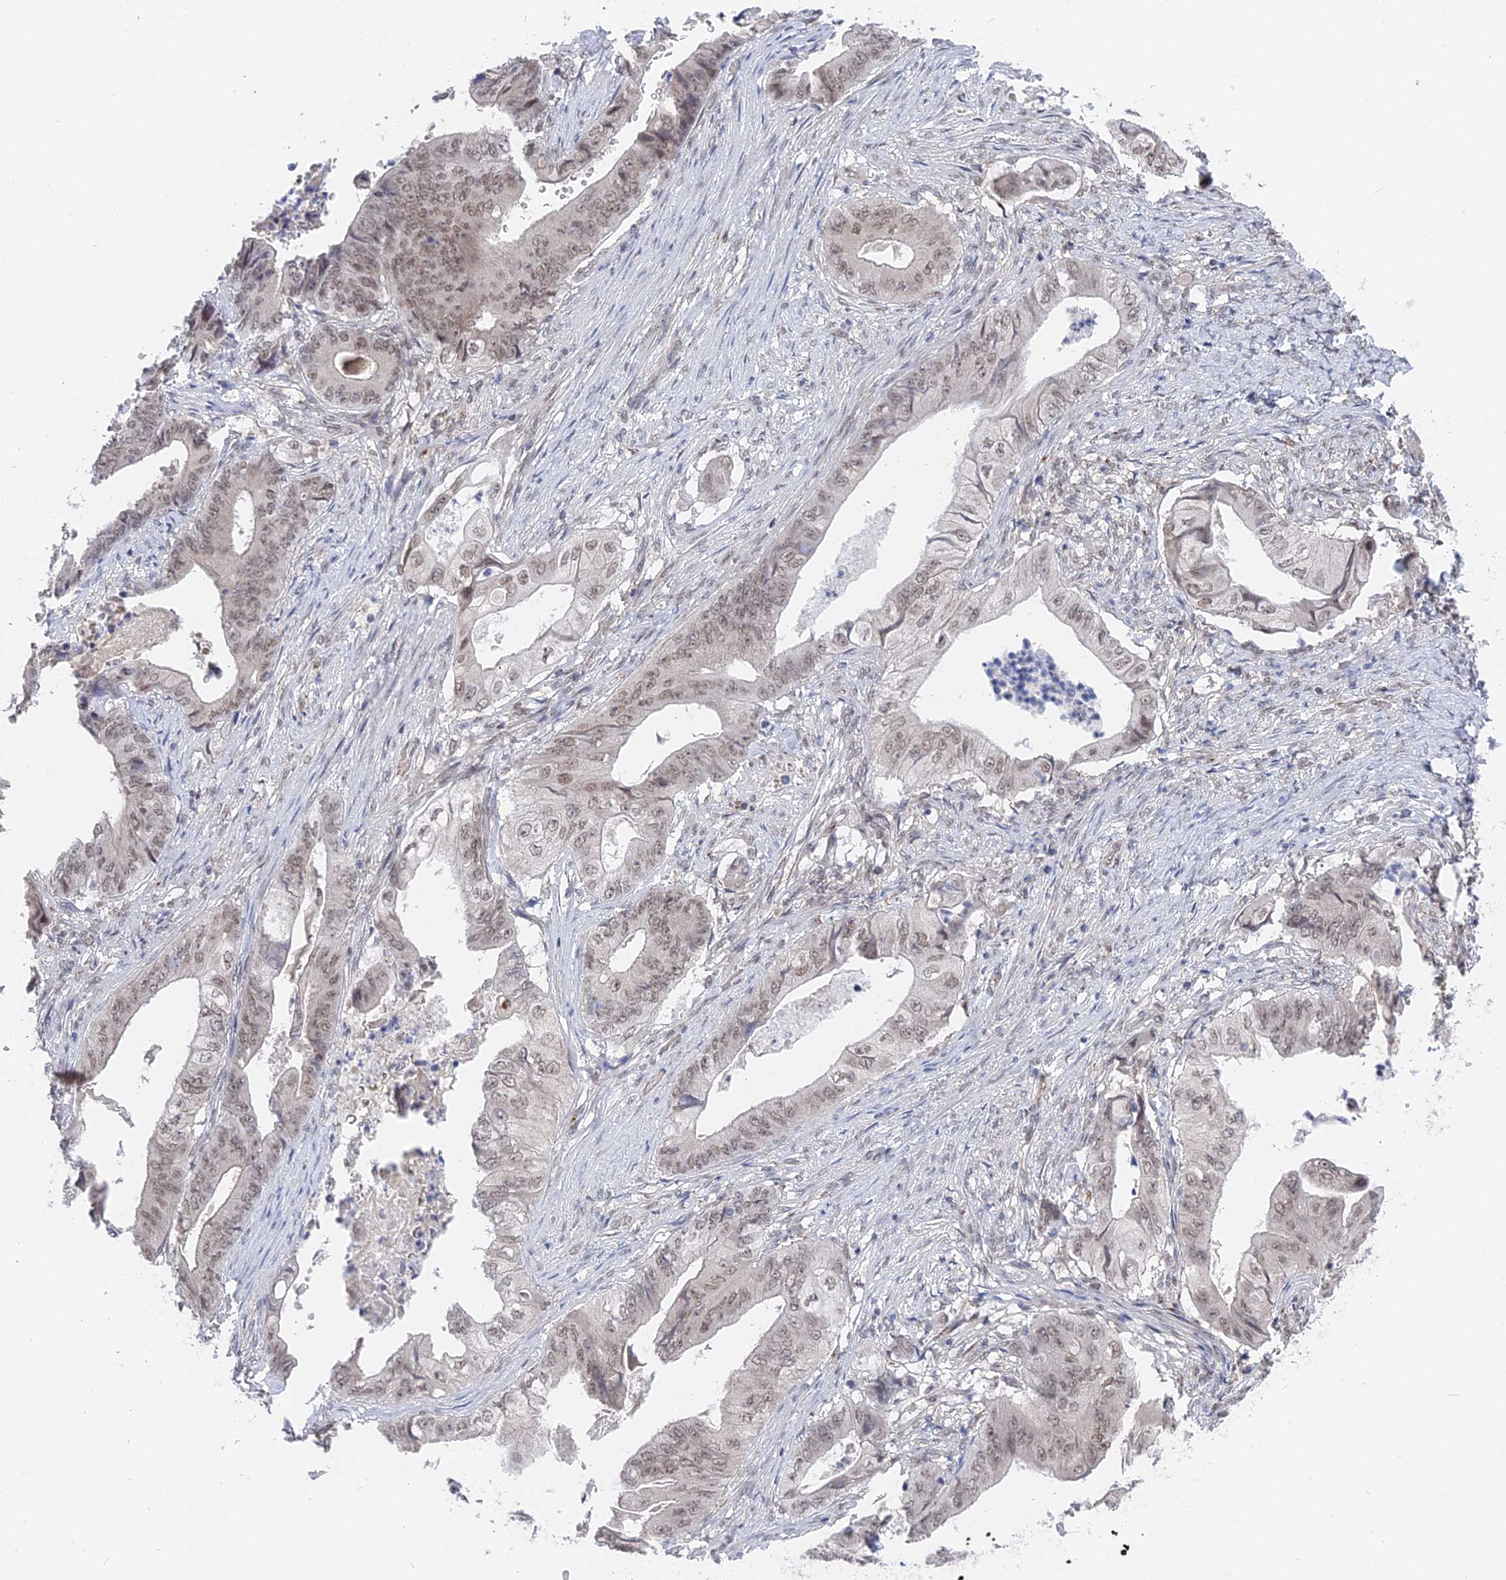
{"staining": {"intensity": "weak", "quantity": "25%-75%", "location": "nuclear"}, "tissue": "stomach cancer", "cell_type": "Tumor cells", "image_type": "cancer", "snomed": [{"axis": "morphology", "description": "Adenocarcinoma, NOS"}, {"axis": "topography", "description": "Stomach"}], "caption": "The immunohistochemical stain highlights weak nuclear staining in tumor cells of adenocarcinoma (stomach) tissue. (DAB (3,3'-diaminobenzidine) IHC, brown staining for protein, blue staining for nuclei).", "gene": "CCDC85A", "patient": {"sex": "female", "age": 73}}